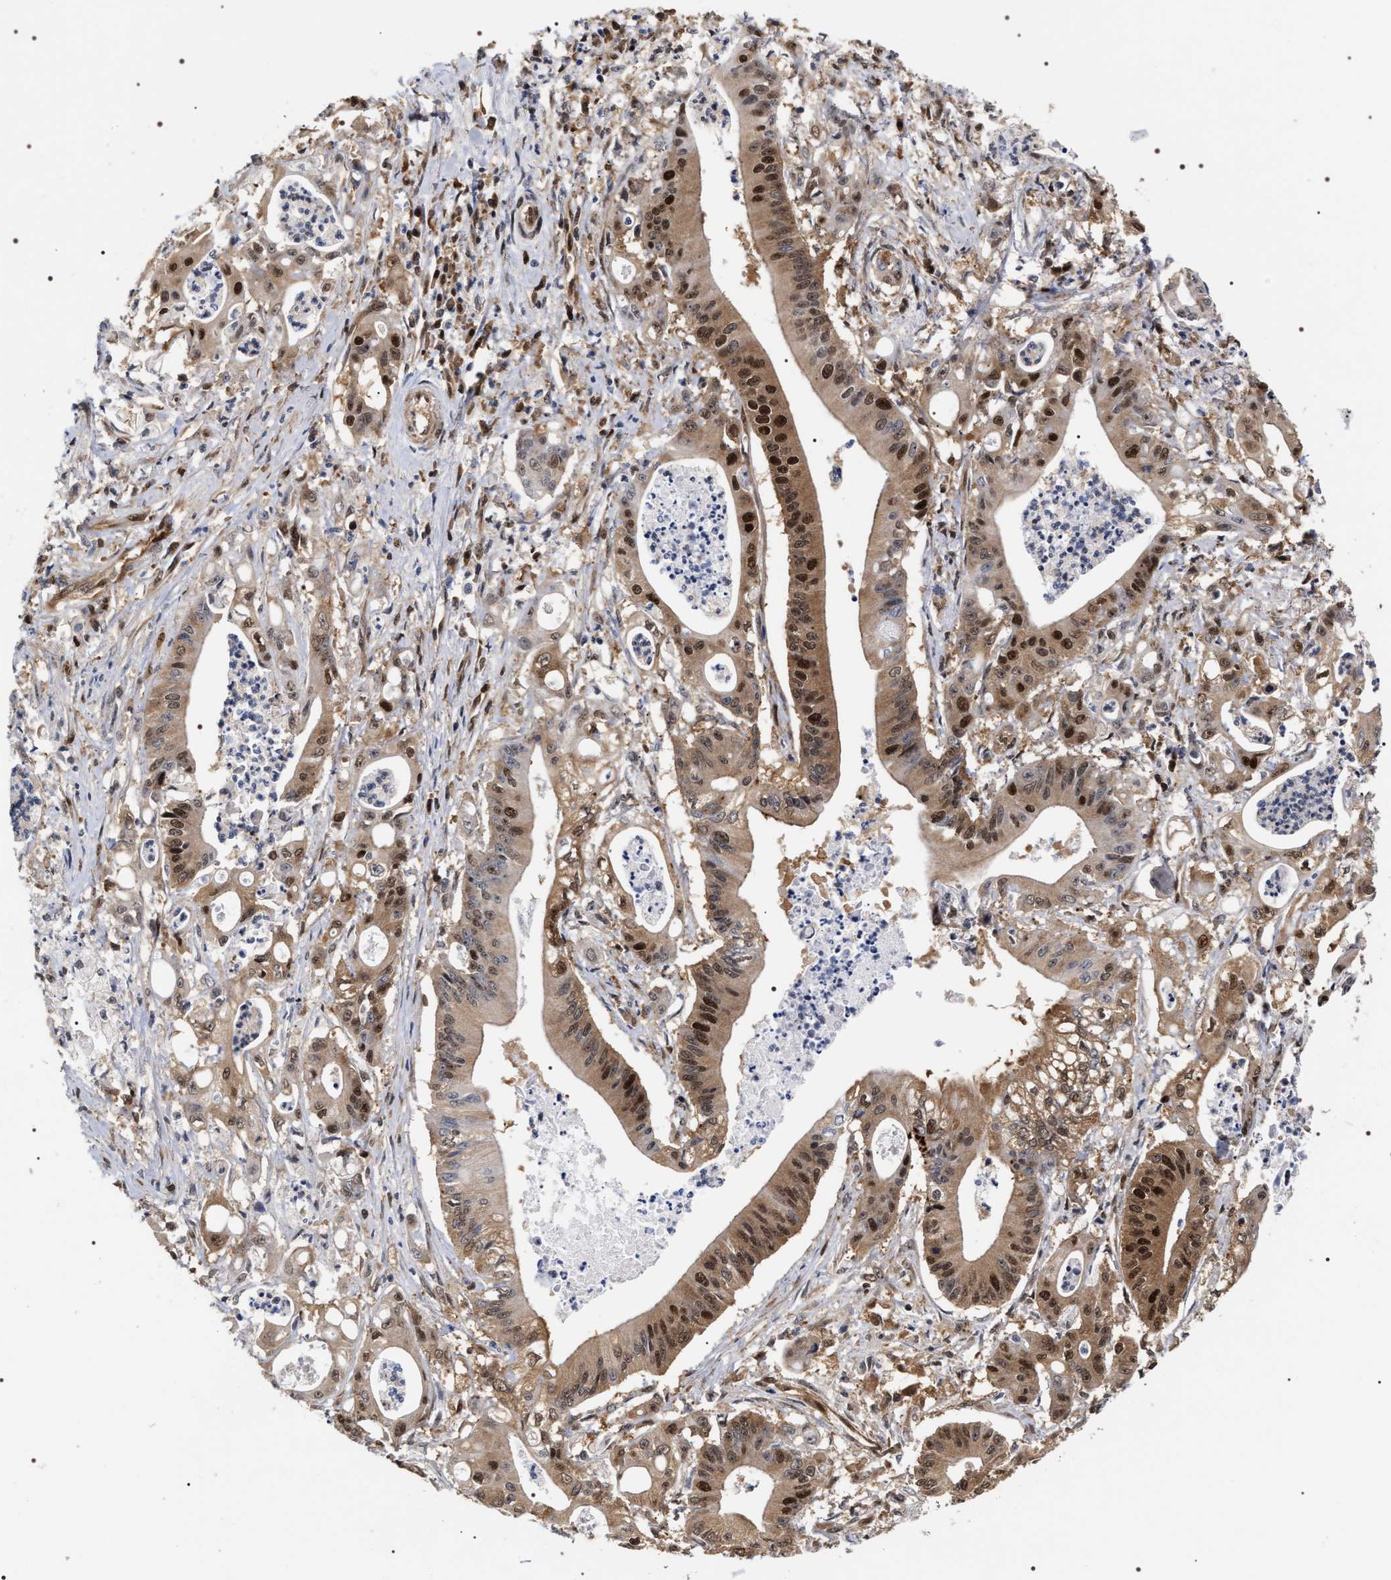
{"staining": {"intensity": "strong", "quantity": ">75%", "location": "cytoplasmic/membranous,nuclear"}, "tissue": "pancreatic cancer", "cell_type": "Tumor cells", "image_type": "cancer", "snomed": [{"axis": "morphology", "description": "Normal tissue, NOS"}, {"axis": "topography", "description": "Lymph node"}], "caption": "This histopathology image demonstrates immunohistochemistry staining of human pancreatic cancer, with high strong cytoplasmic/membranous and nuclear staining in about >75% of tumor cells.", "gene": "BAG6", "patient": {"sex": "male", "age": 62}}